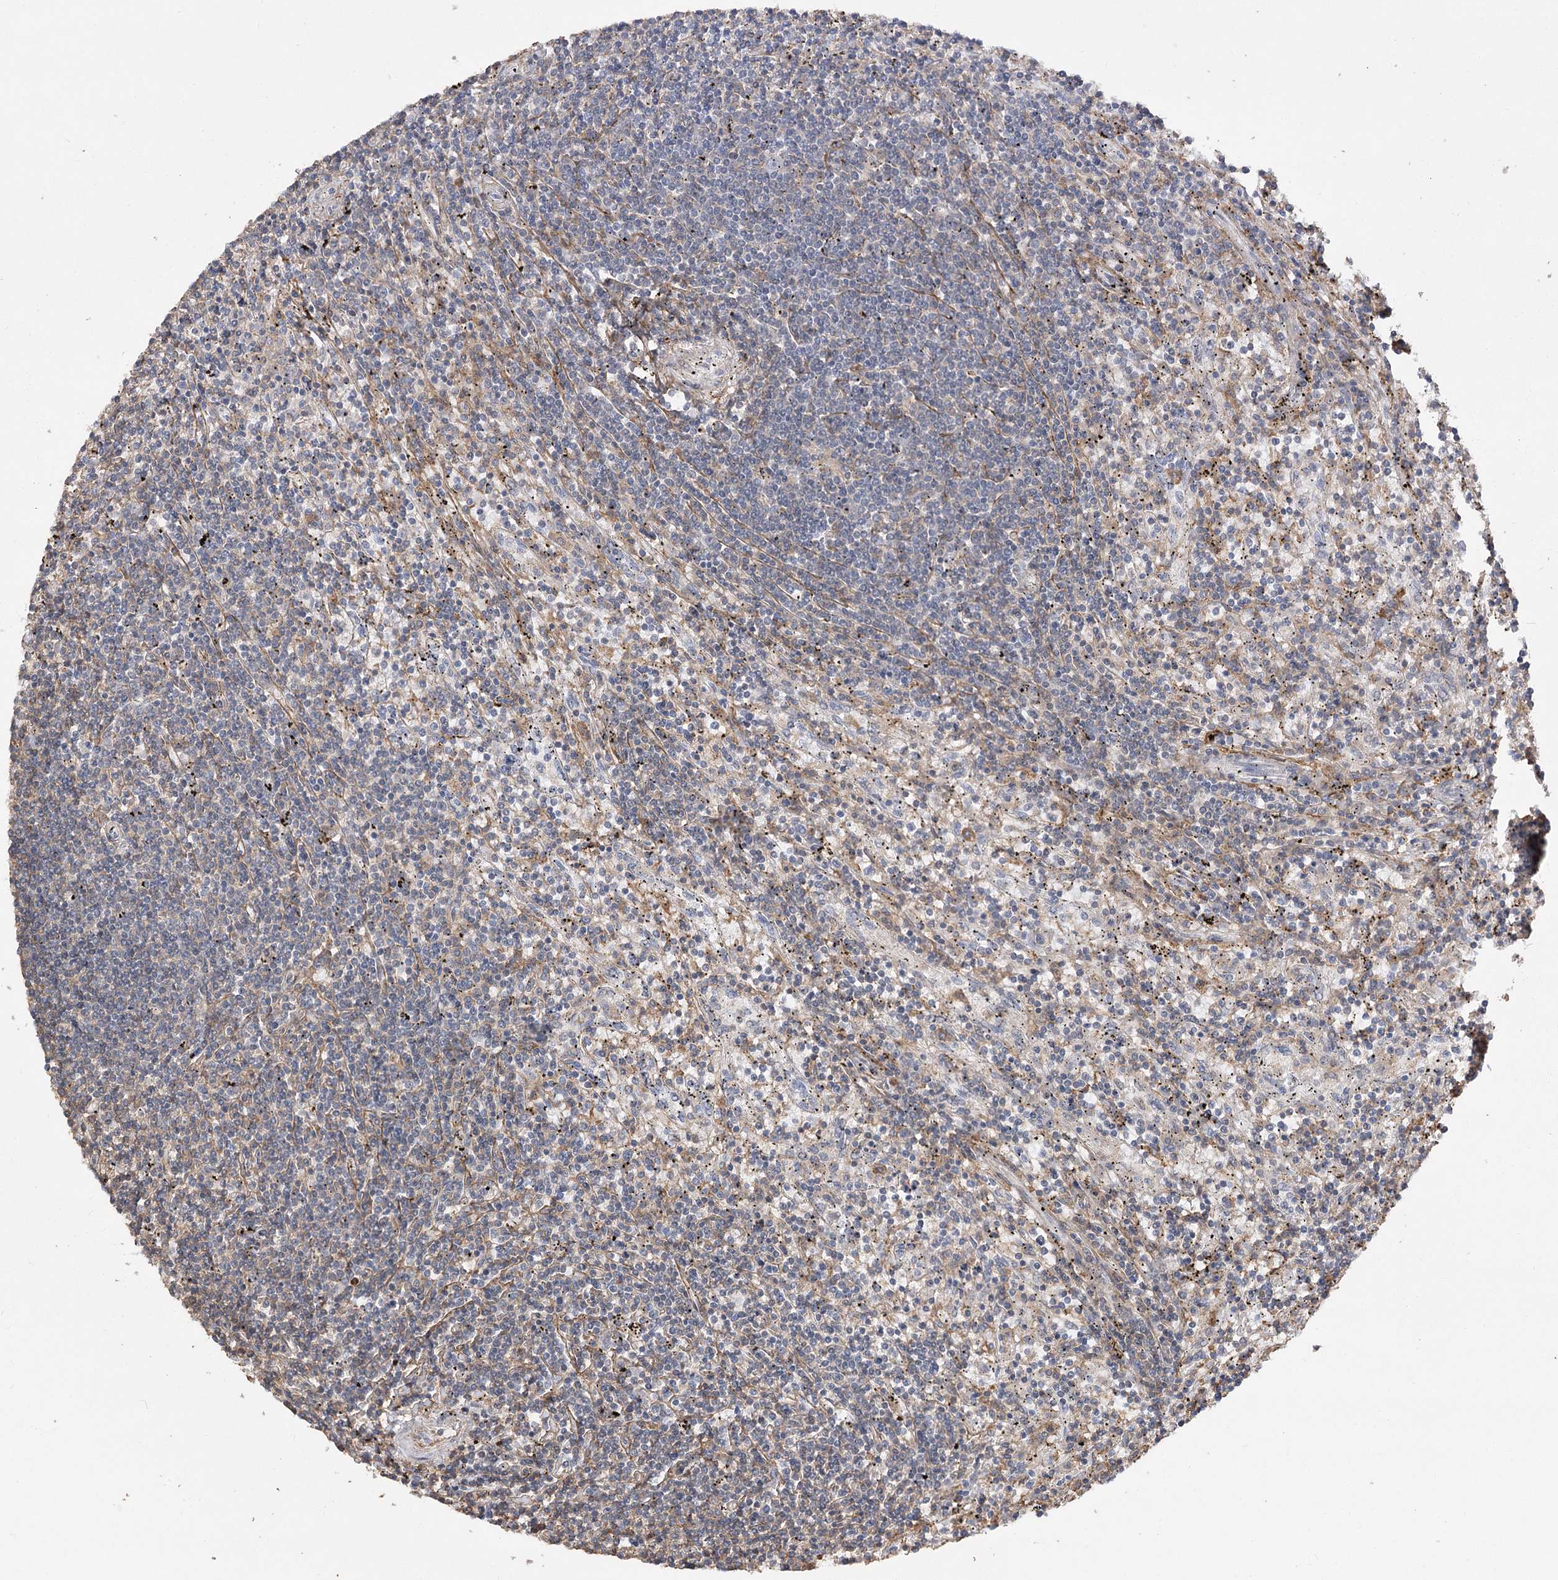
{"staining": {"intensity": "negative", "quantity": "none", "location": "none"}, "tissue": "lymphoma", "cell_type": "Tumor cells", "image_type": "cancer", "snomed": [{"axis": "morphology", "description": "Malignant lymphoma, non-Hodgkin's type, Low grade"}, {"axis": "topography", "description": "Spleen"}], "caption": "Lymphoma stained for a protein using immunohistochemistry (IHC) displays no expression tumor cells.", "gene": "OBSL1", "patient": {"sex": "male", "age": 76}}